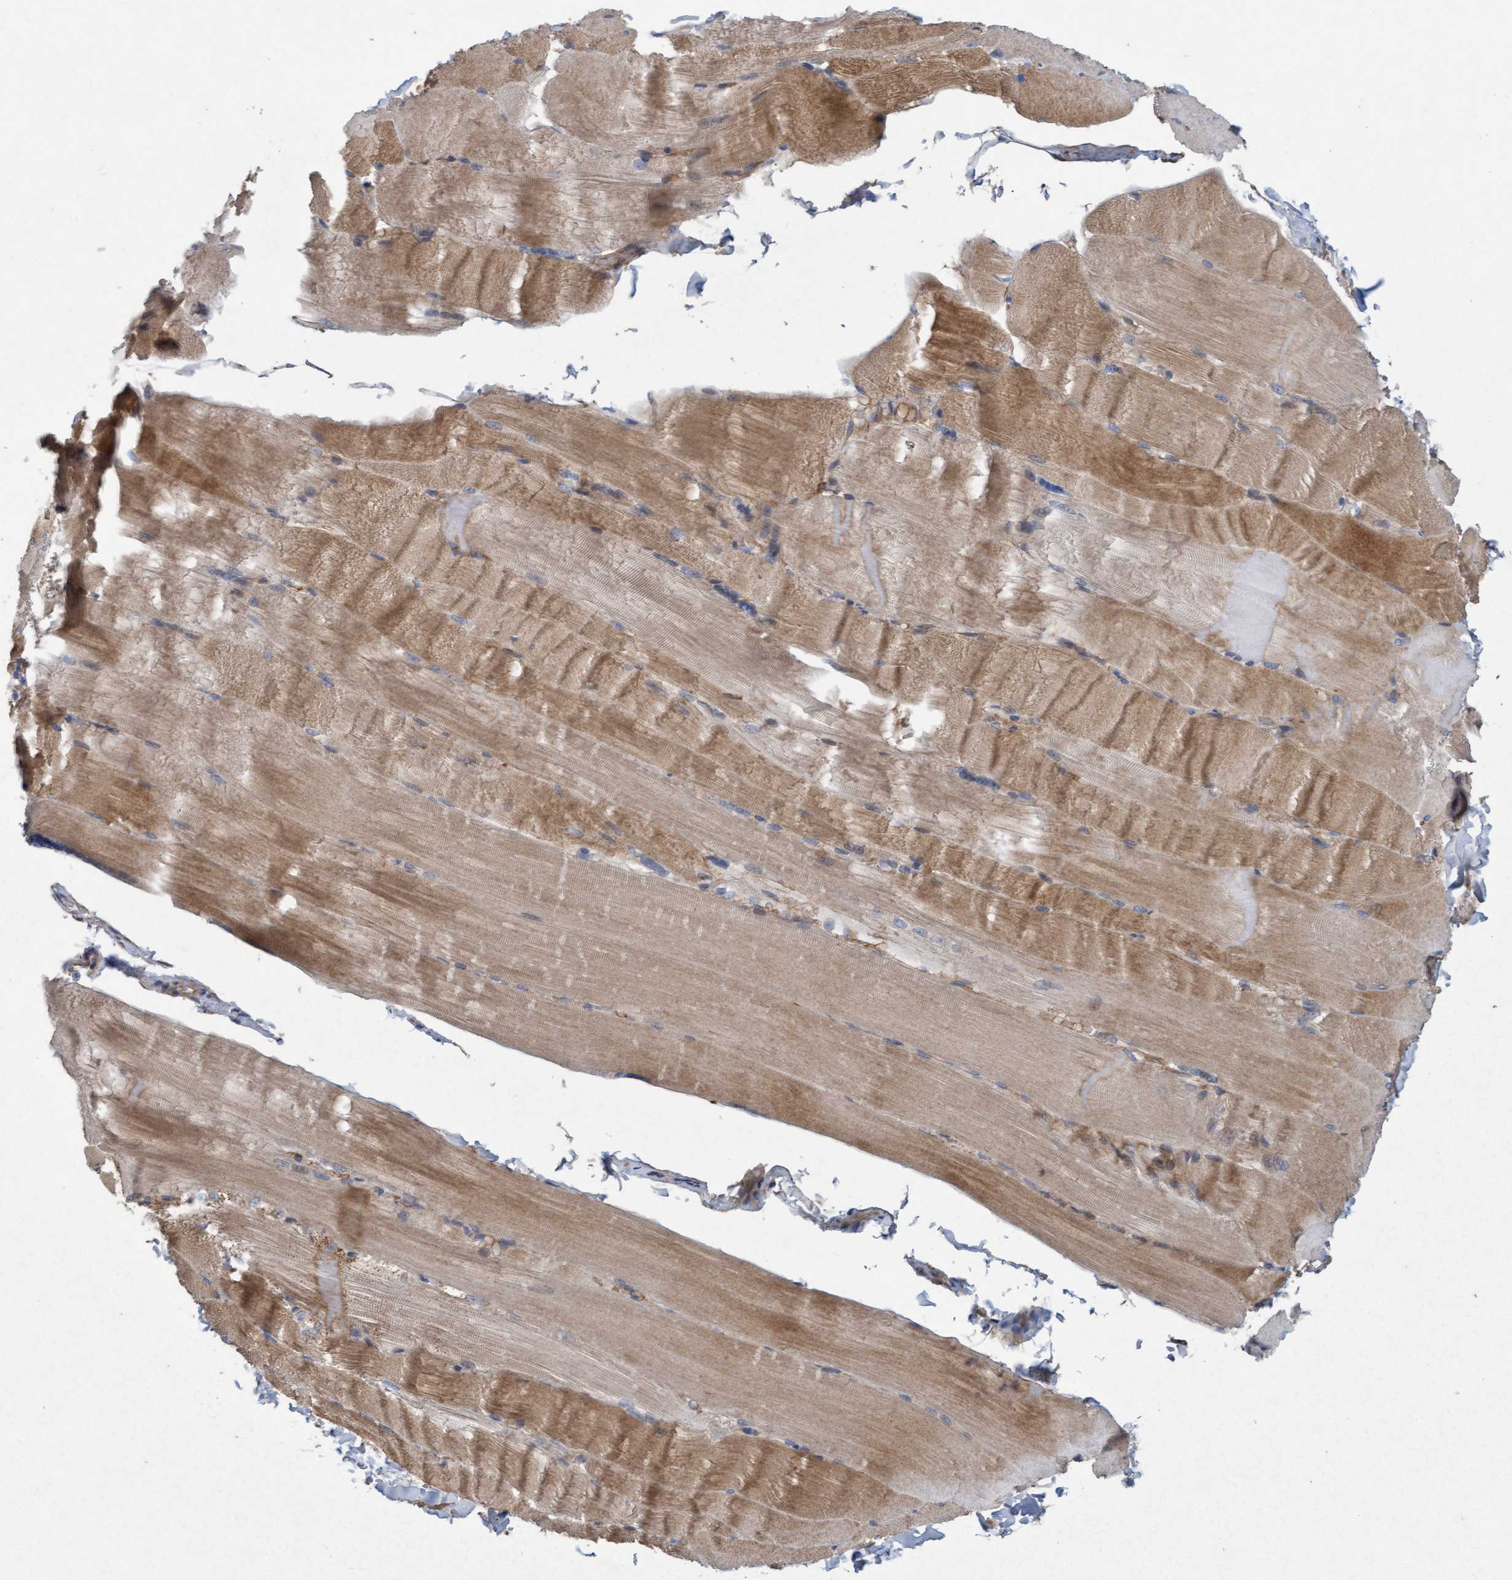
{"staining": {"intensity": "moderate", "quantity": ">75%", "location": "cytoplasmic/membranous"}, "tissue": "skeletal muscle", "cell_type": "Myocytes", "image_type": "normal", "snomed": [{"axis": "morphology", "description": "Normal tissue, NOS"}, {"axis": "topography", "description": "Skin"}, {"axis": "topography", "description": "Skeletal muscle"}], "caption": "A brown stain shows moderate cytoplasmic/membranous staining of a protein in myocytes of normal human skeletal muscle. (Stains: DAB in brown, nuclei in blue, Microscopy: brightfield microscopy at high magnification).", "gene": "DDHD2", "patient": {"sex": "male", "age": 83}}